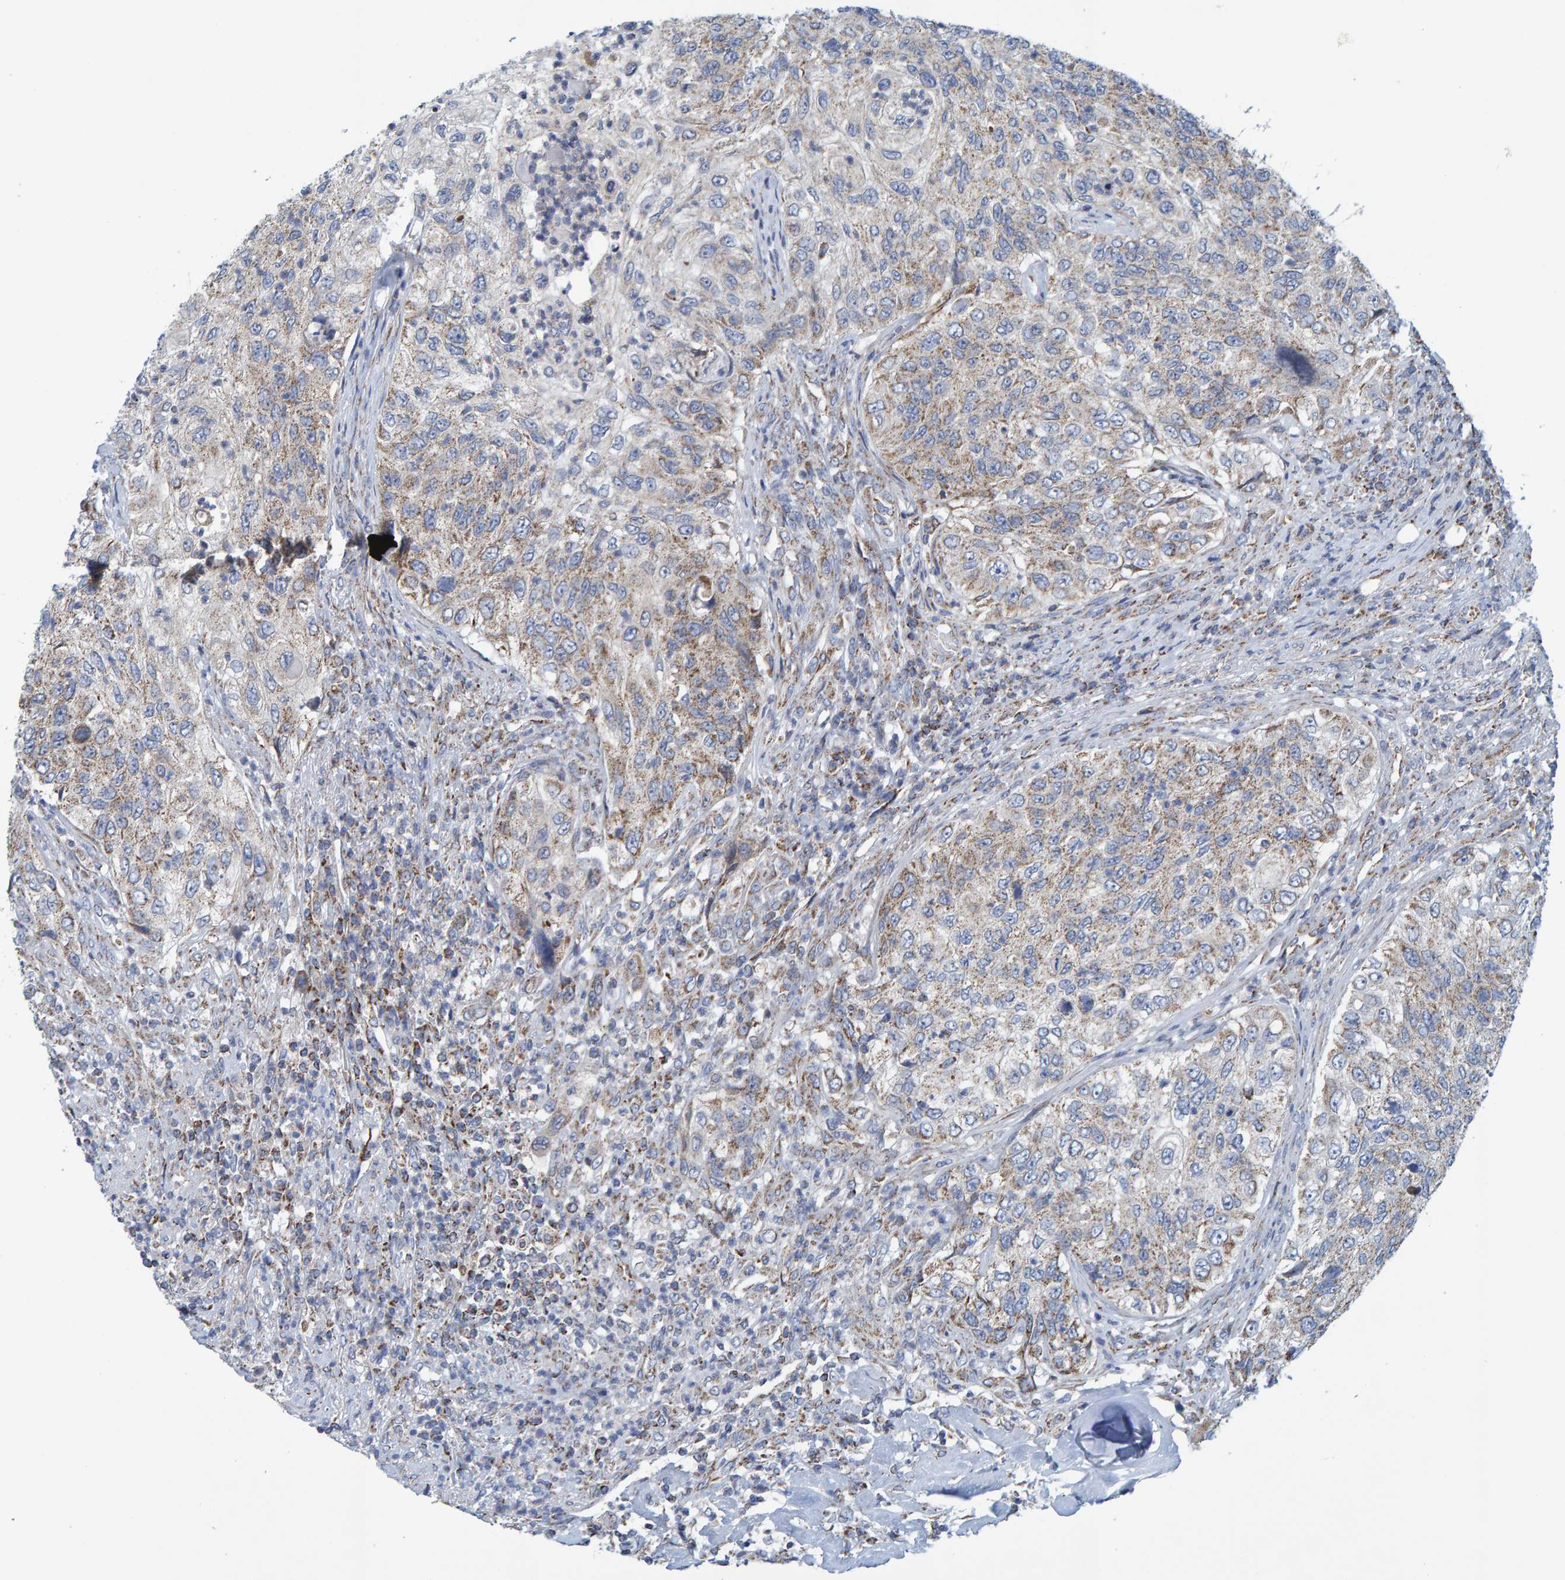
{"staining": {"intensity": "weak", "quantity": "25%-75%", "location": "cytoplasmic/membranous"}, "tissue": "urothelial cancer", "cell_type": "Tumor cells", "image_type": "cancer", "snomed": [{"axis": "morphology", "description": "Urothelial carcinoma, High grade"}, {"axis": "topography", "description": "Urinary bladder"}], "caption": "Weak cytoplasmic/membranous positivity for a protein is present in approximately 25%-75% of tumor cells of urothelial carcinoma (high-grade) using IHC.", "gene": "MRPS7", "patient": {"sex": "female", "age": 60}}